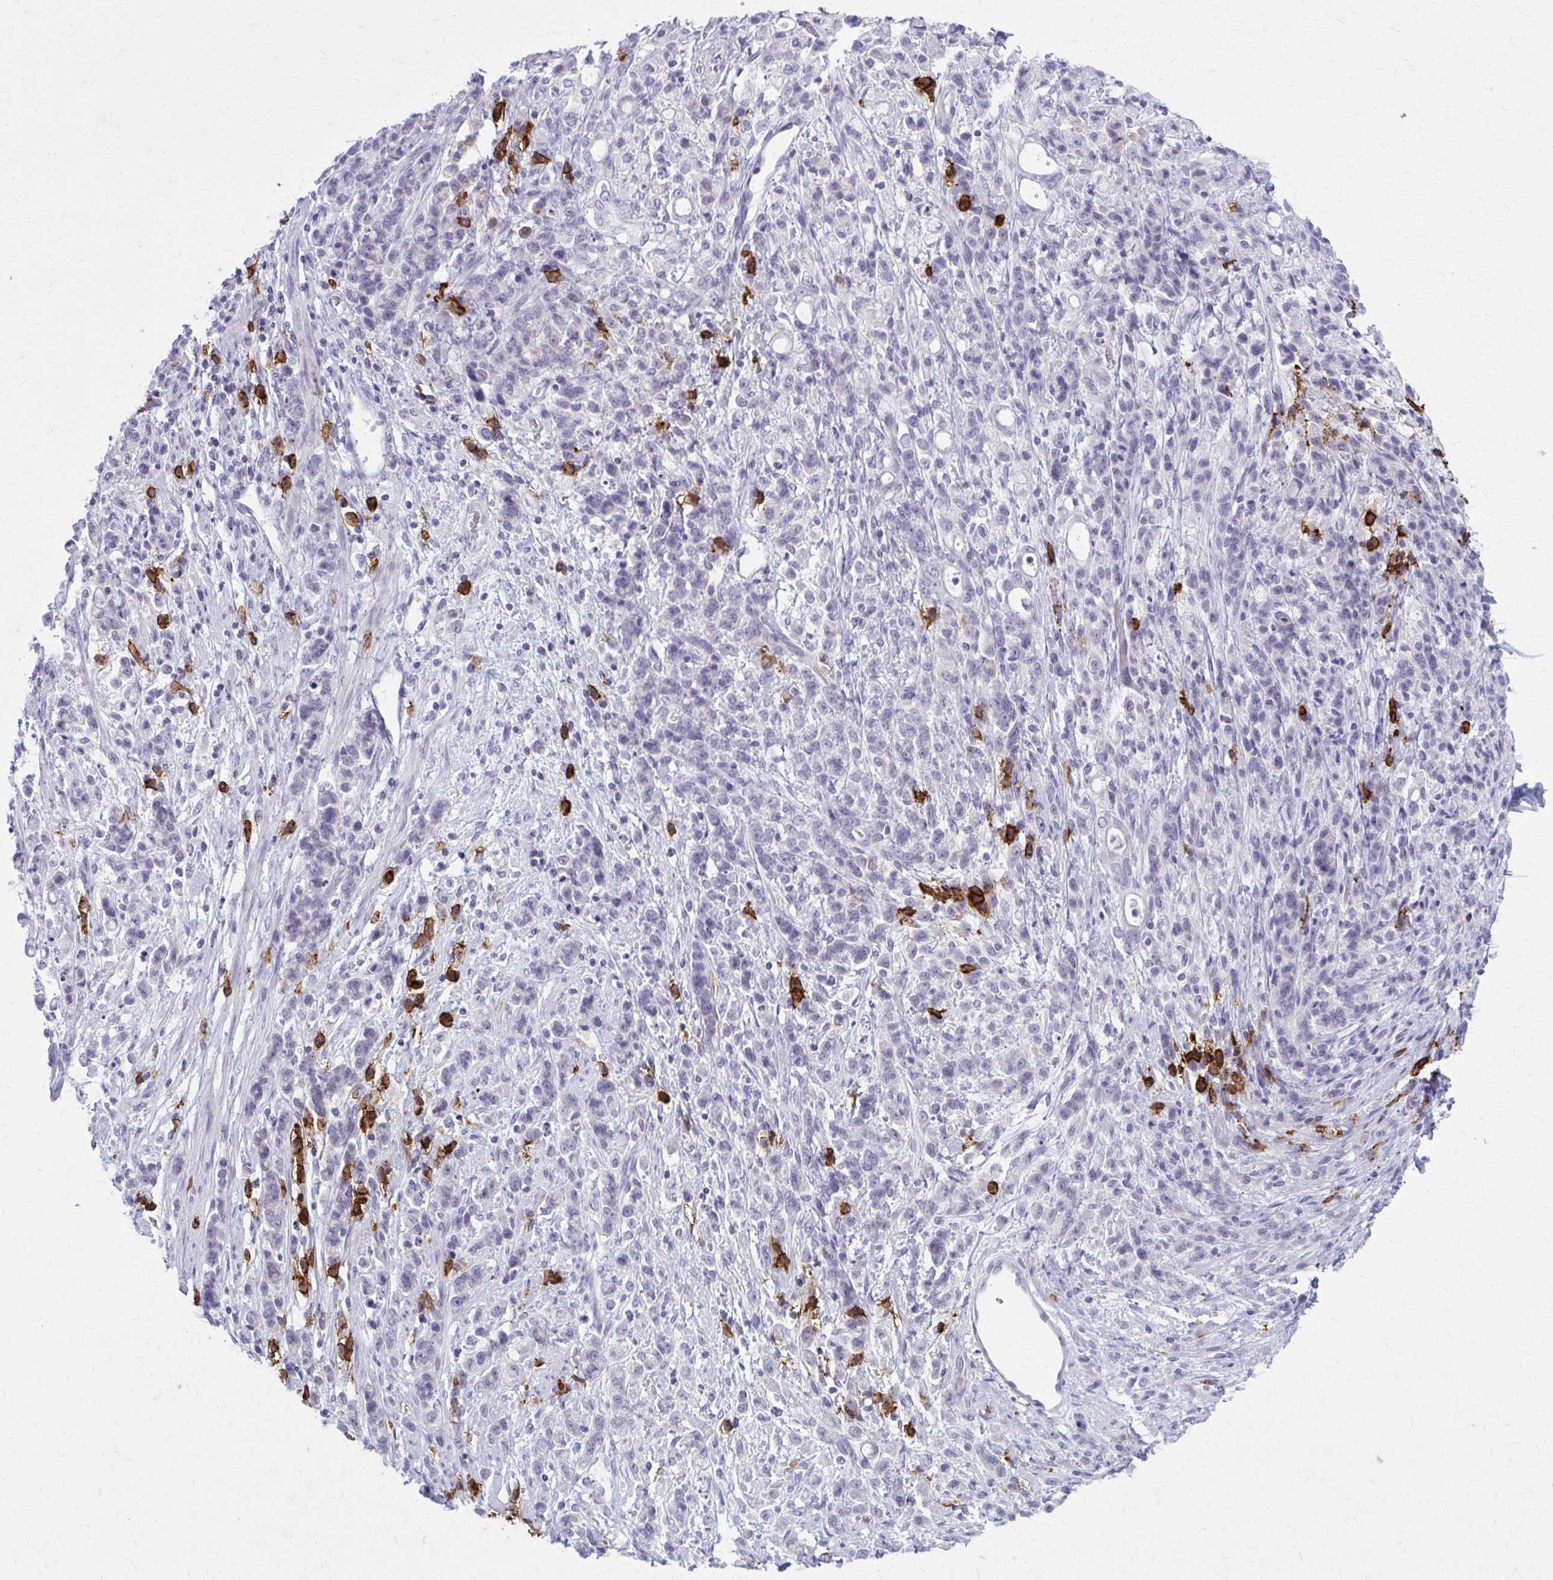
{"staining": {"intensity": "negative", "quantity": "none", "location": "none"}, "tissue": "stomach cancer", "cell_type": "Tumor cells", "image_type": "cancer", "snomed": [{"axis": "morphology", "description": "Adenocarcinoma, NOS"}, {"axis": "topography", "description": "Stomach"}], "caption": "Tumor cells are negative for brown protein staining in stomach cancer (adenocarcinoma).", "gene": "CD38", "patient": {"sex": "female", "age": 60}}